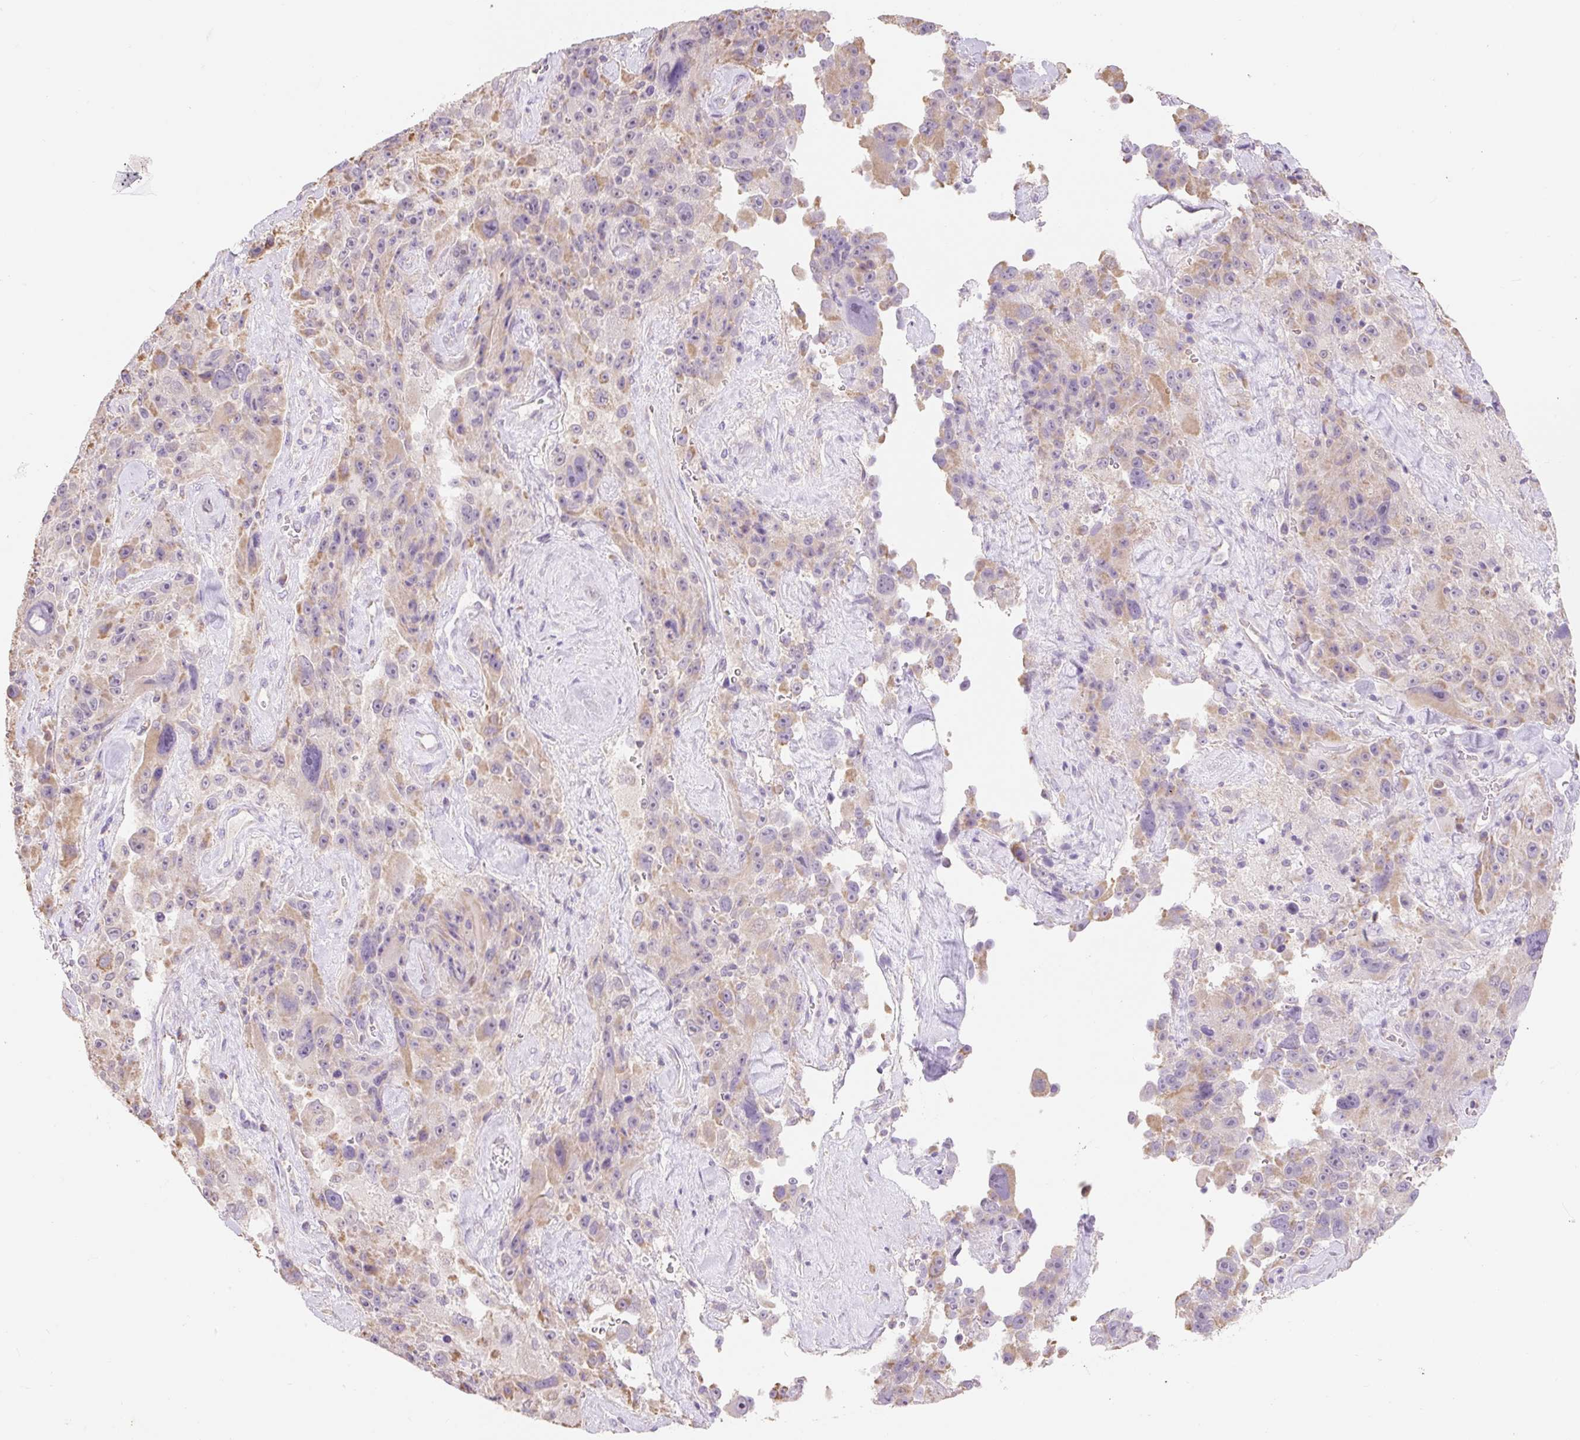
{"staining": {"intensity": "weak", "quantity": "<25%", "location": "cytoplasmic/membranous"}, "tissue": "melanoma", "cell_type": "Tumor cells", "image_type": "cancer", "snomed": [{"axis": "morphology", "description": "Malignant melanoma, Metastatic site"}, {"axis": "topography", "description": "Lymph node"}], "caption": "Immunohistochemistry histopathology image of human melanoma stained for a protein (brown), which displays no positivity in tumor cells. The staining is performed using DAB brown chromogen with nuclei counter-stained in using hematoxylin.", "gene": "DHX35", "patient": {"sex": "male", "age": 62}}